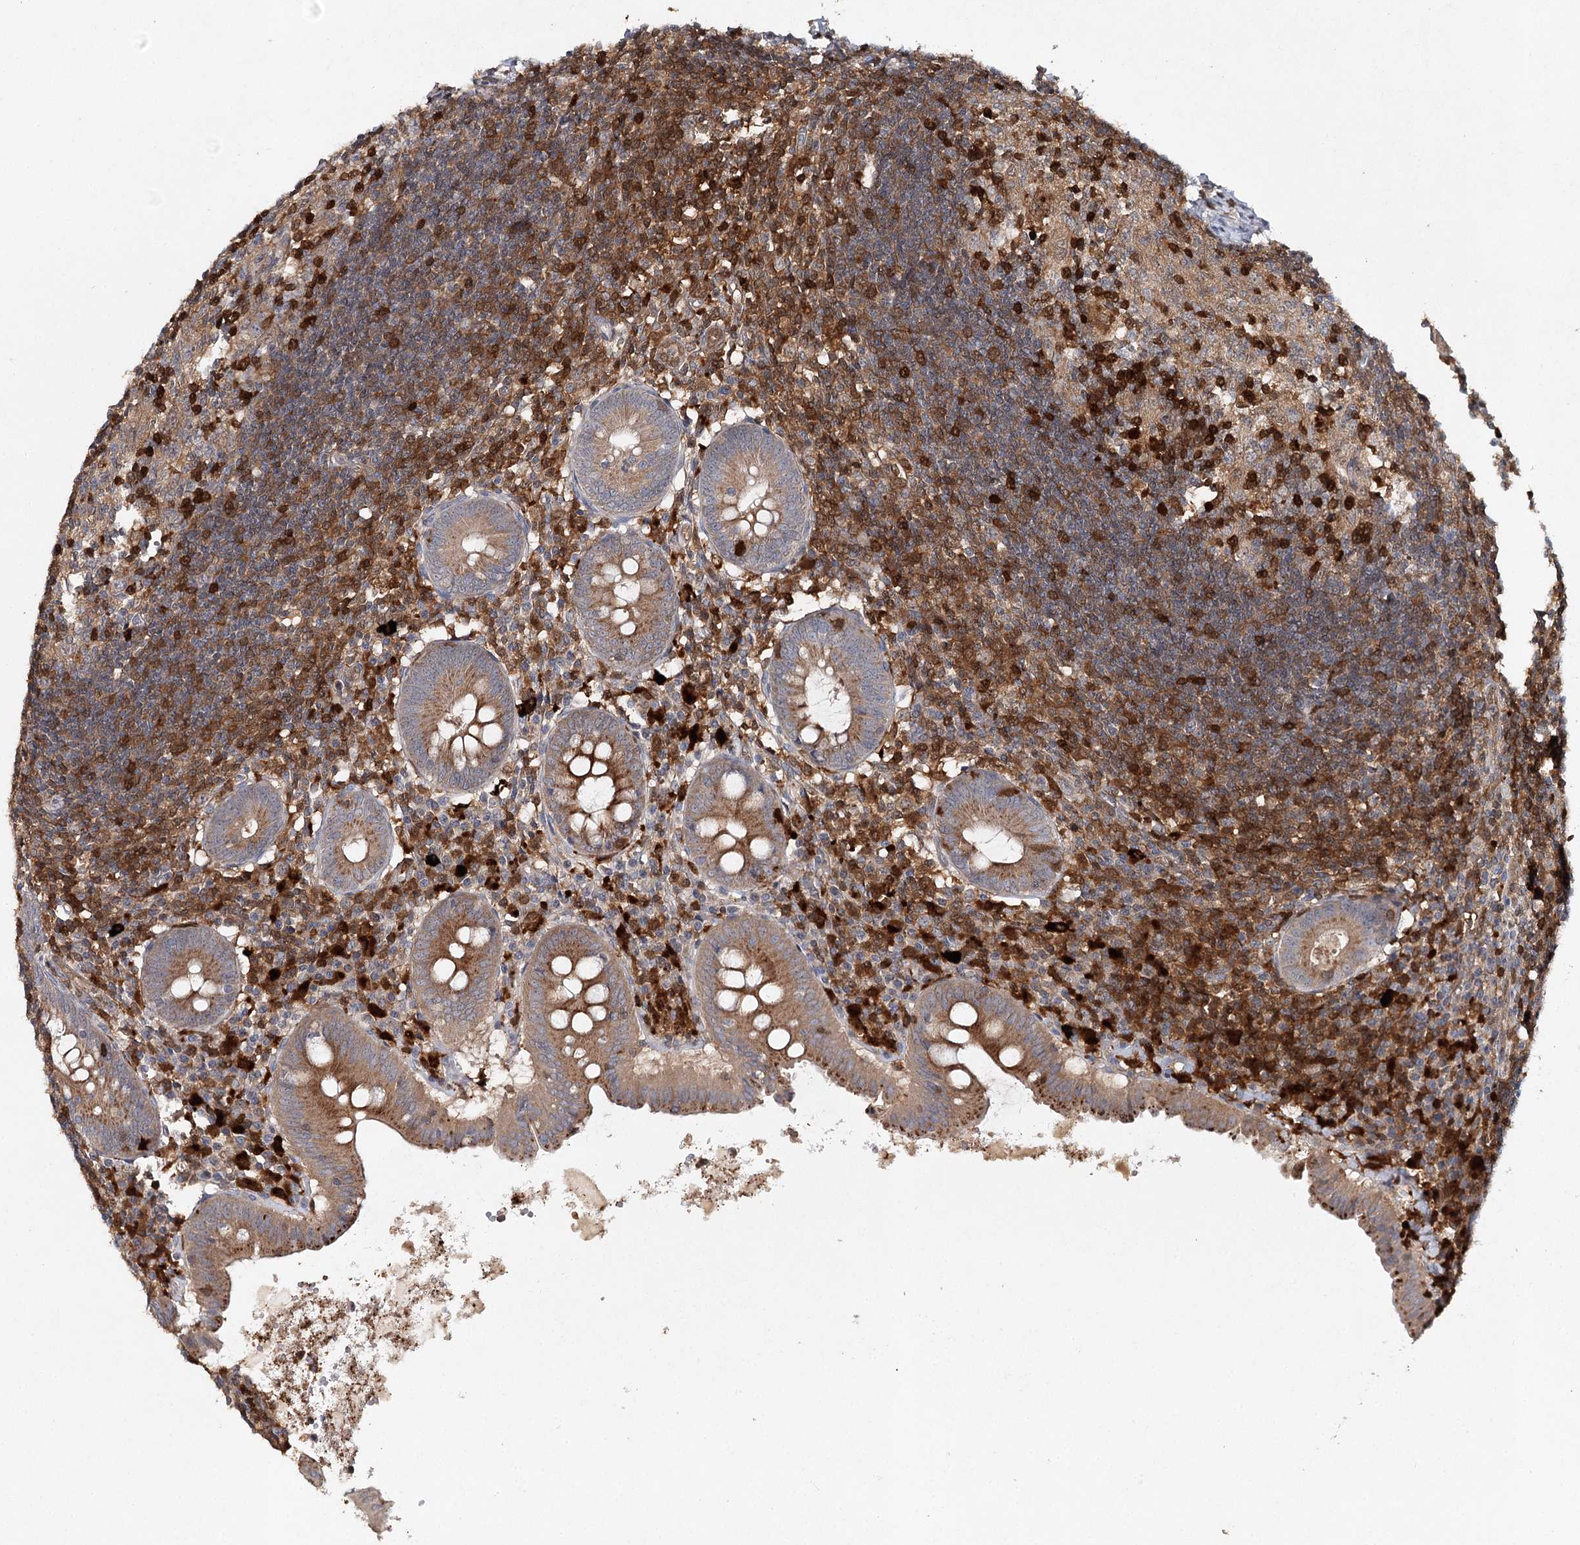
{"staining": {"intensity": "moderate", "quantity": ">75%", "location": "cytoplasmic/membranous"}, "tissue": "appendix", "cell_type": "Glandular cells", "image_type": "normal", "snomed": [{"axis": "morphology", "description": "Normal tissue, NOS"}, {"axis": "topography", "description": "Appendix"}], "caption": "Moderate cytoplasmic/membranous protein positivity is appreciated in approximately >75% of glandular cells in appendix. (IHC, brightfield microscopy, high magnification).", "gene": "SLC41A2", "patient": {"sex": "female", "age": 54}}